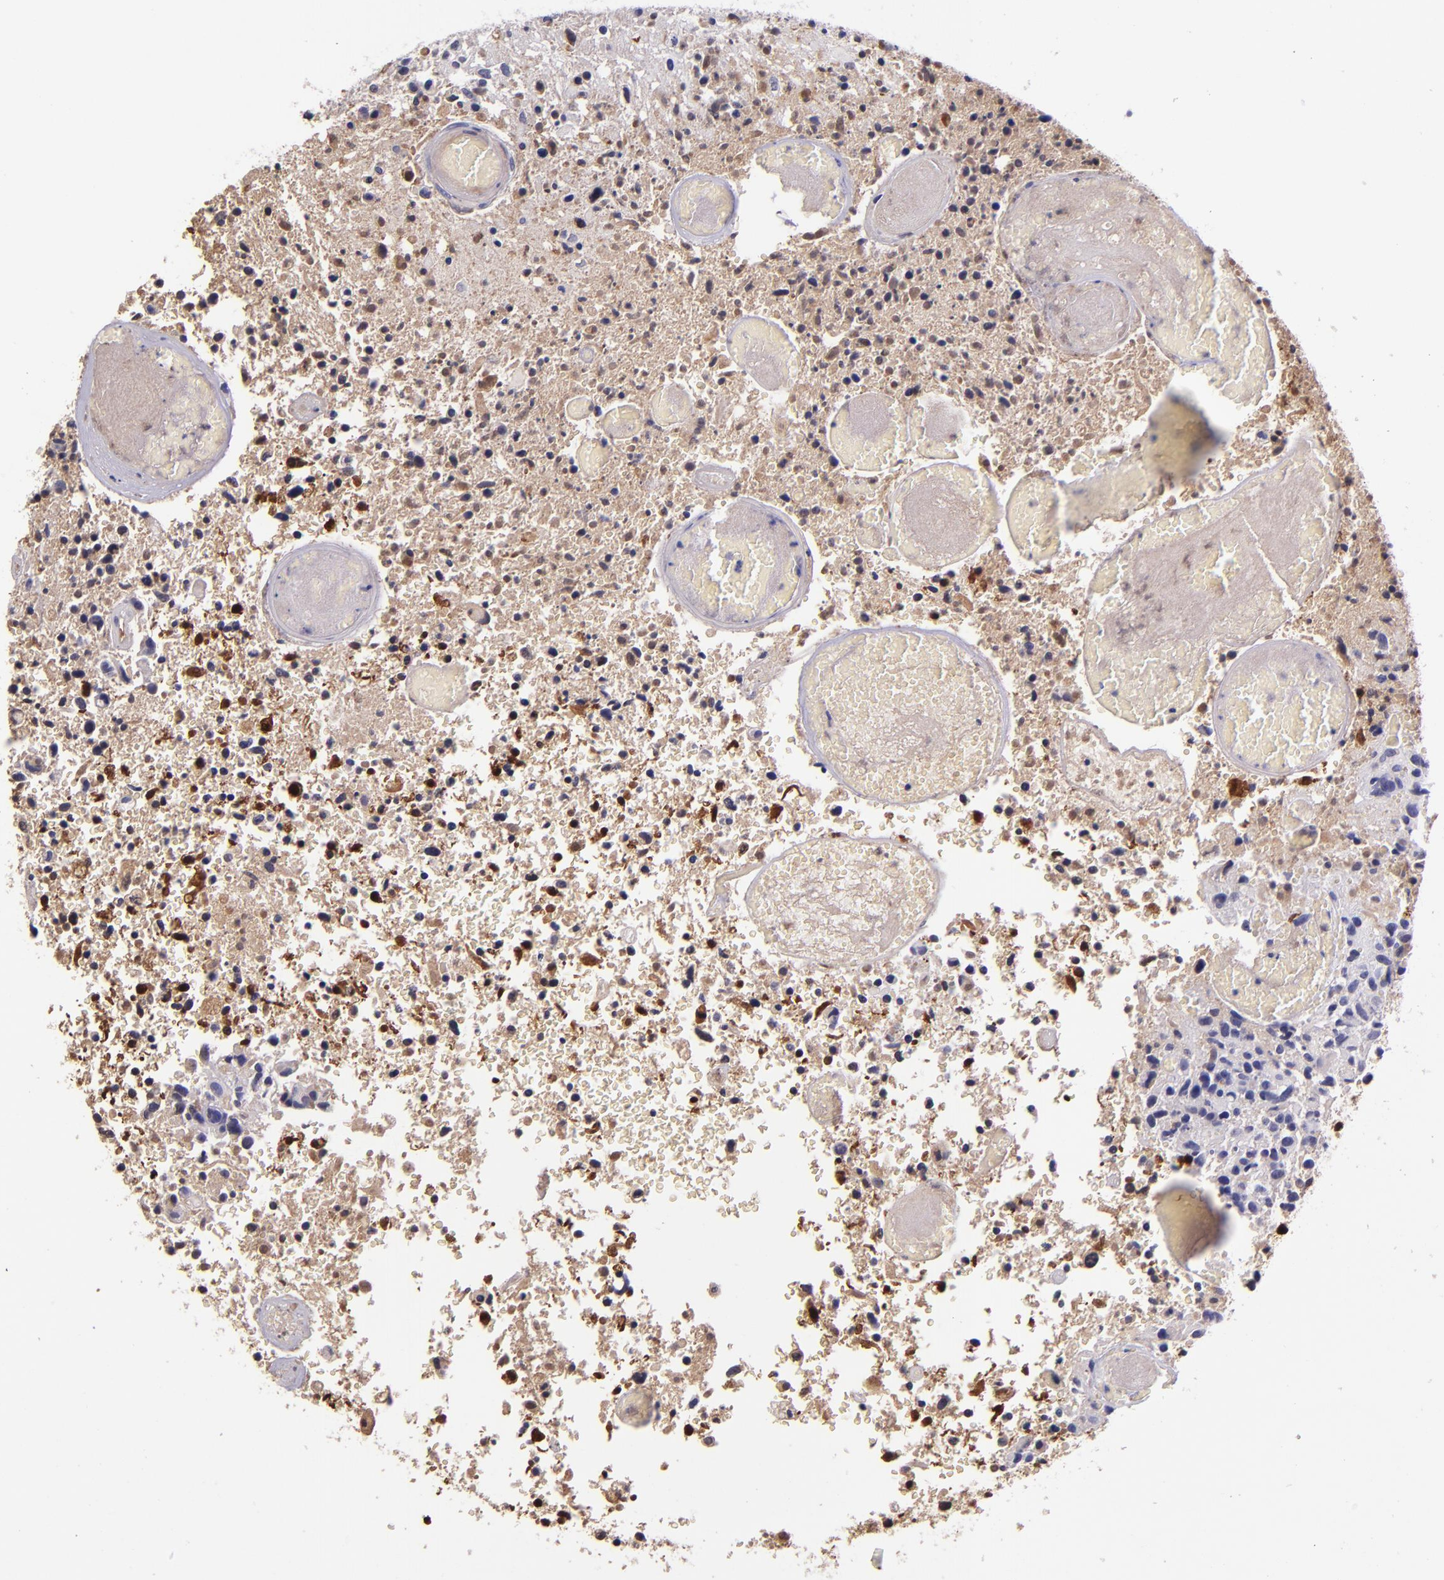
{"staining": {"intensity": "negative", "quantity": "none", "location": "none"}, "tissue": "glioma", "cell_type": "Tumor cells", "image_type": "cancer", "snomed": [{"axis": "morphology", "description": "Glioma, malignant, High grade"}, {"axis": "topography", "description": "Brain"}], "caption": "Immunohistochemistry (IHC) micrograph of neoplastic tissue: human malignant glioma (high-grade) stained with DAB (3,3'-diaminobenzidine) displays no significant protein staining in tumor cells. (Brightfield microscopy of DAB immunohistochemistry (IHC) at high magnification).", "gene": "KNG1", "patient": {"sex": "male", "age": 72}}